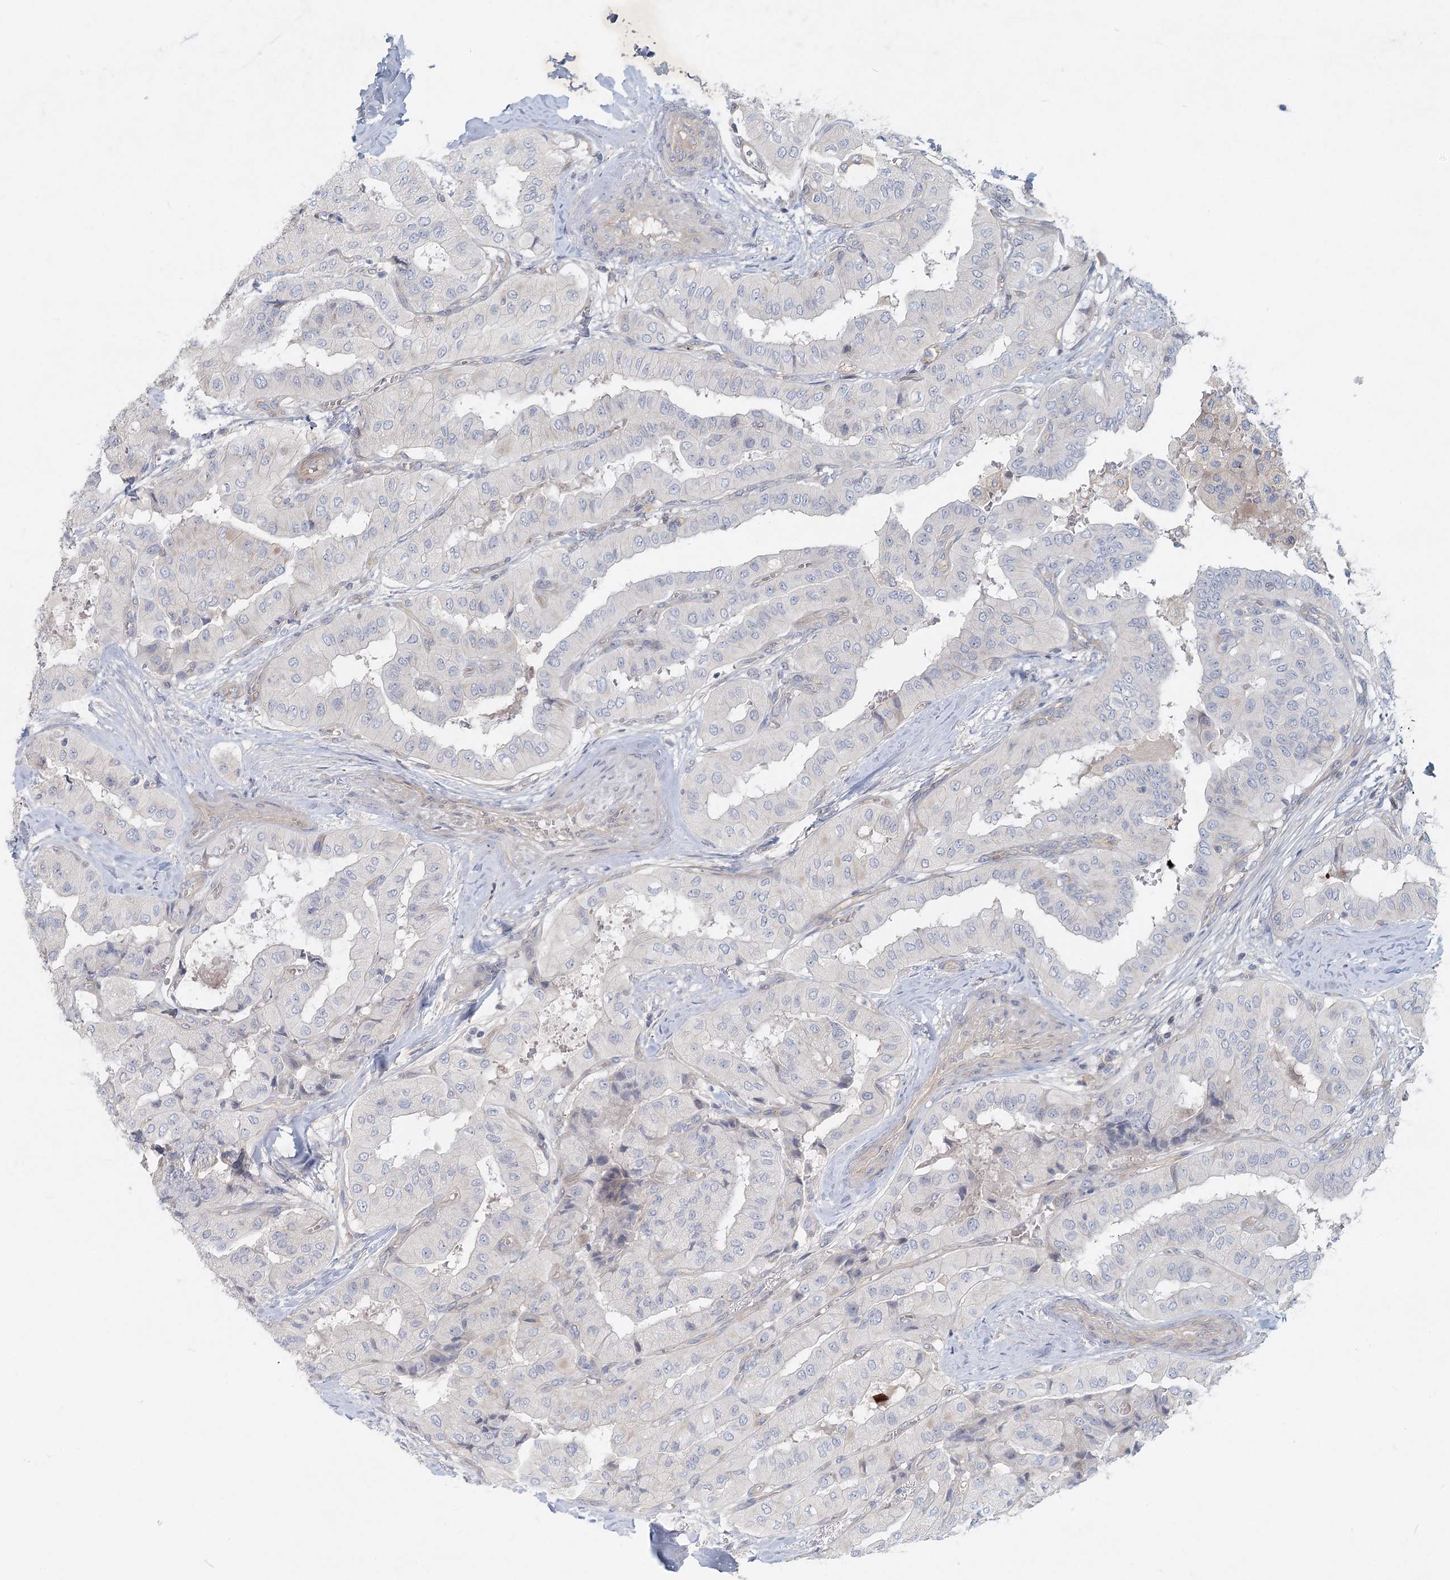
{"staining": {"intensity": "negative", "quantity": "none", "location": "none"}, "tissue": "thyroid cancer", "cell_type": "Tumor cells", "image_type": "cancer", "snomed": [{"axis": "morphology", "description": "Papillary adenocarcinoma, NOS"}, {"axis": "topography", "description": "Thyroid gland"}], "caption": "Image shows no protein expression in tumor cells of thyroid cancer (papillary adenocarcinoma) tissue.", "gene": "DNMBP", "patient": {"sex": "female", "age": 59}}